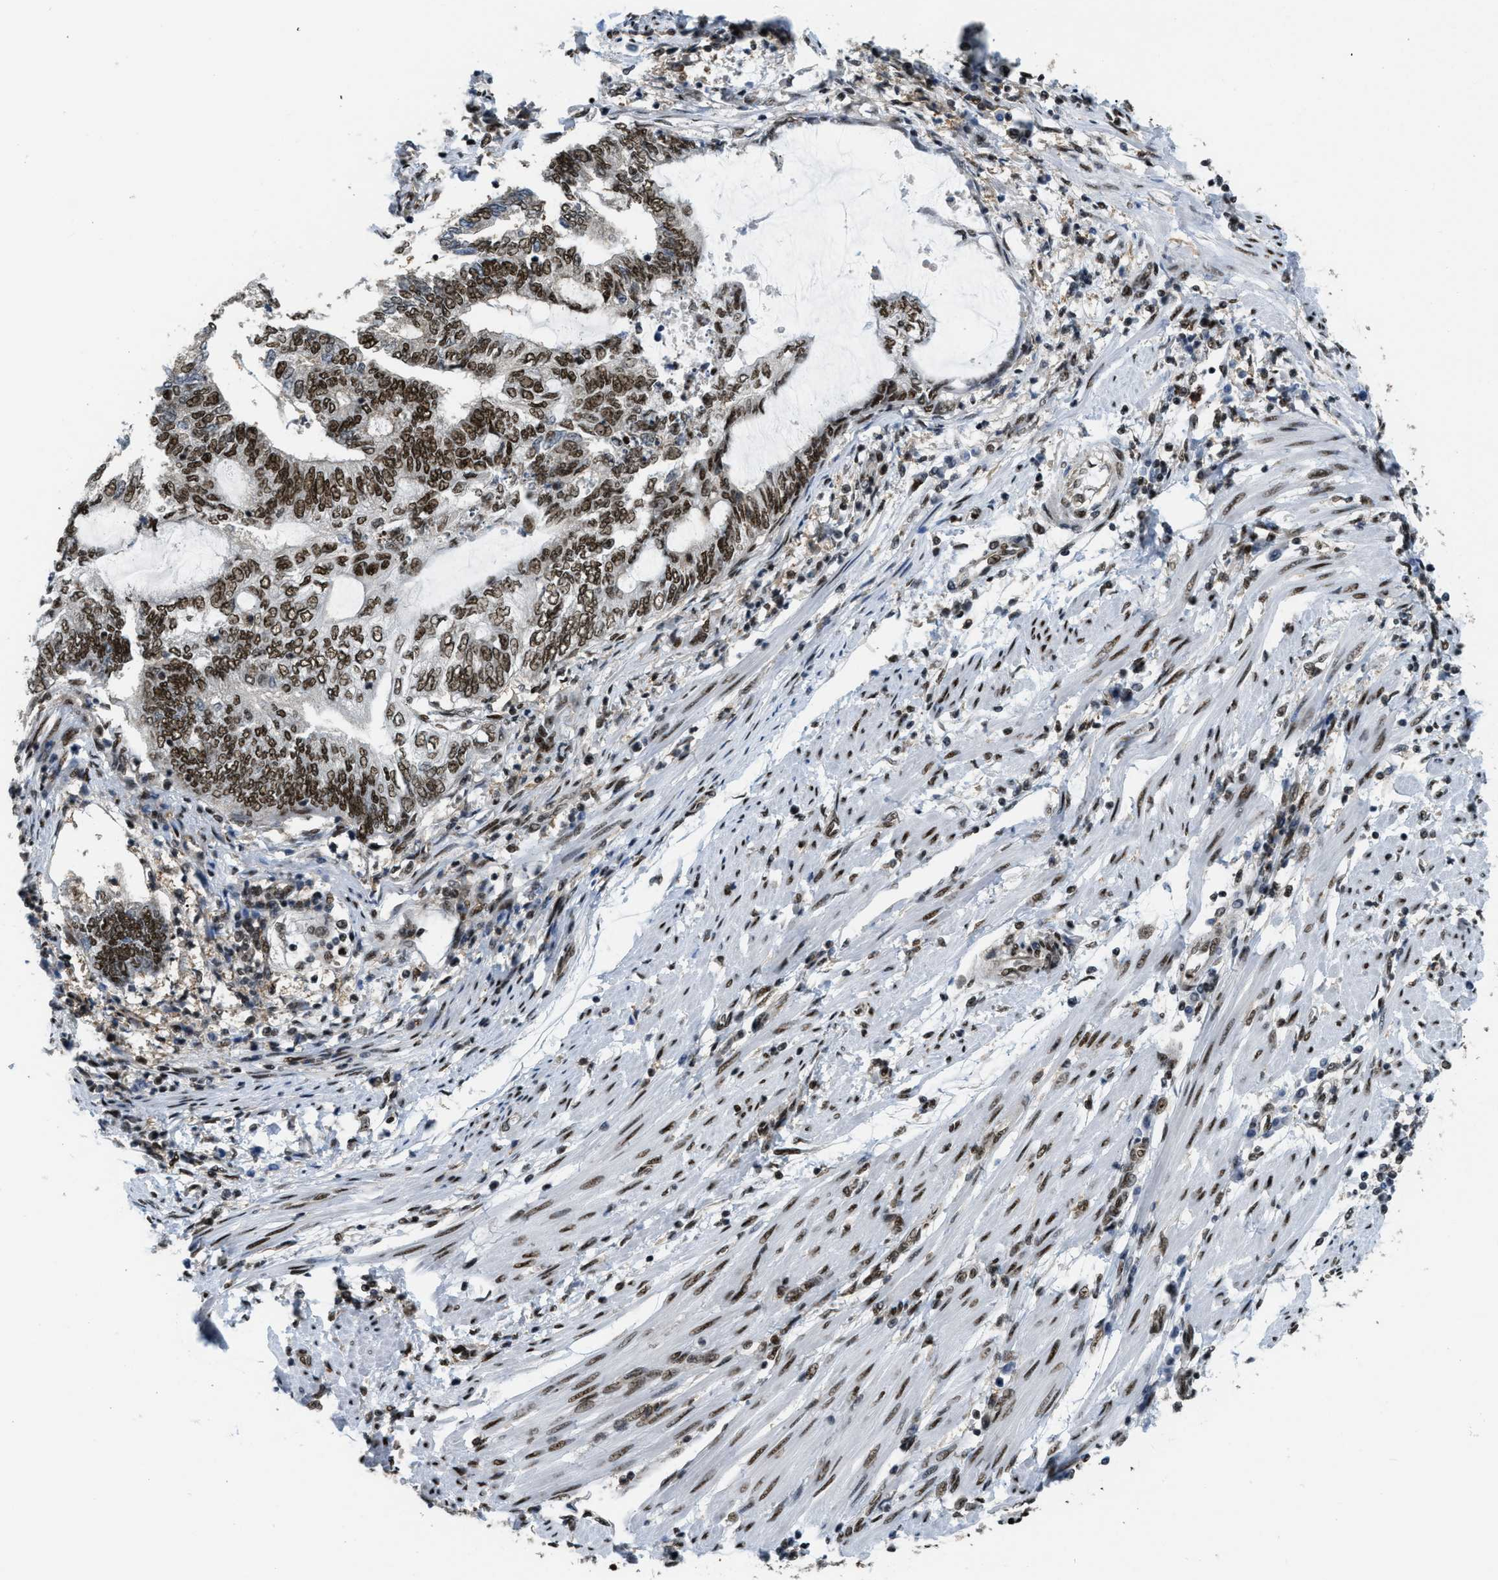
{"staining": {"intensity": "moderate", "quantity": ">75%", "location": "nuclear"}, "tissue": "endometrial cancer", "cell_type": "Tumor cells", "image_type": "cancer", "snomed": [{"axis": "morphology", "description": "Adenocarcinoma, NOS"}, {"axis": "topography", "description": "Uterus"}, {"axis": "topography", "description": "Endometrium"}], "caption": "Human endometrial adenocarcinoma stained with a brown dye reveals moderate nuclear positive positivity in approximately >75% of tumor cells.", "gene": "NUMA1", "patient": {"sex": "female", "age": 70}}